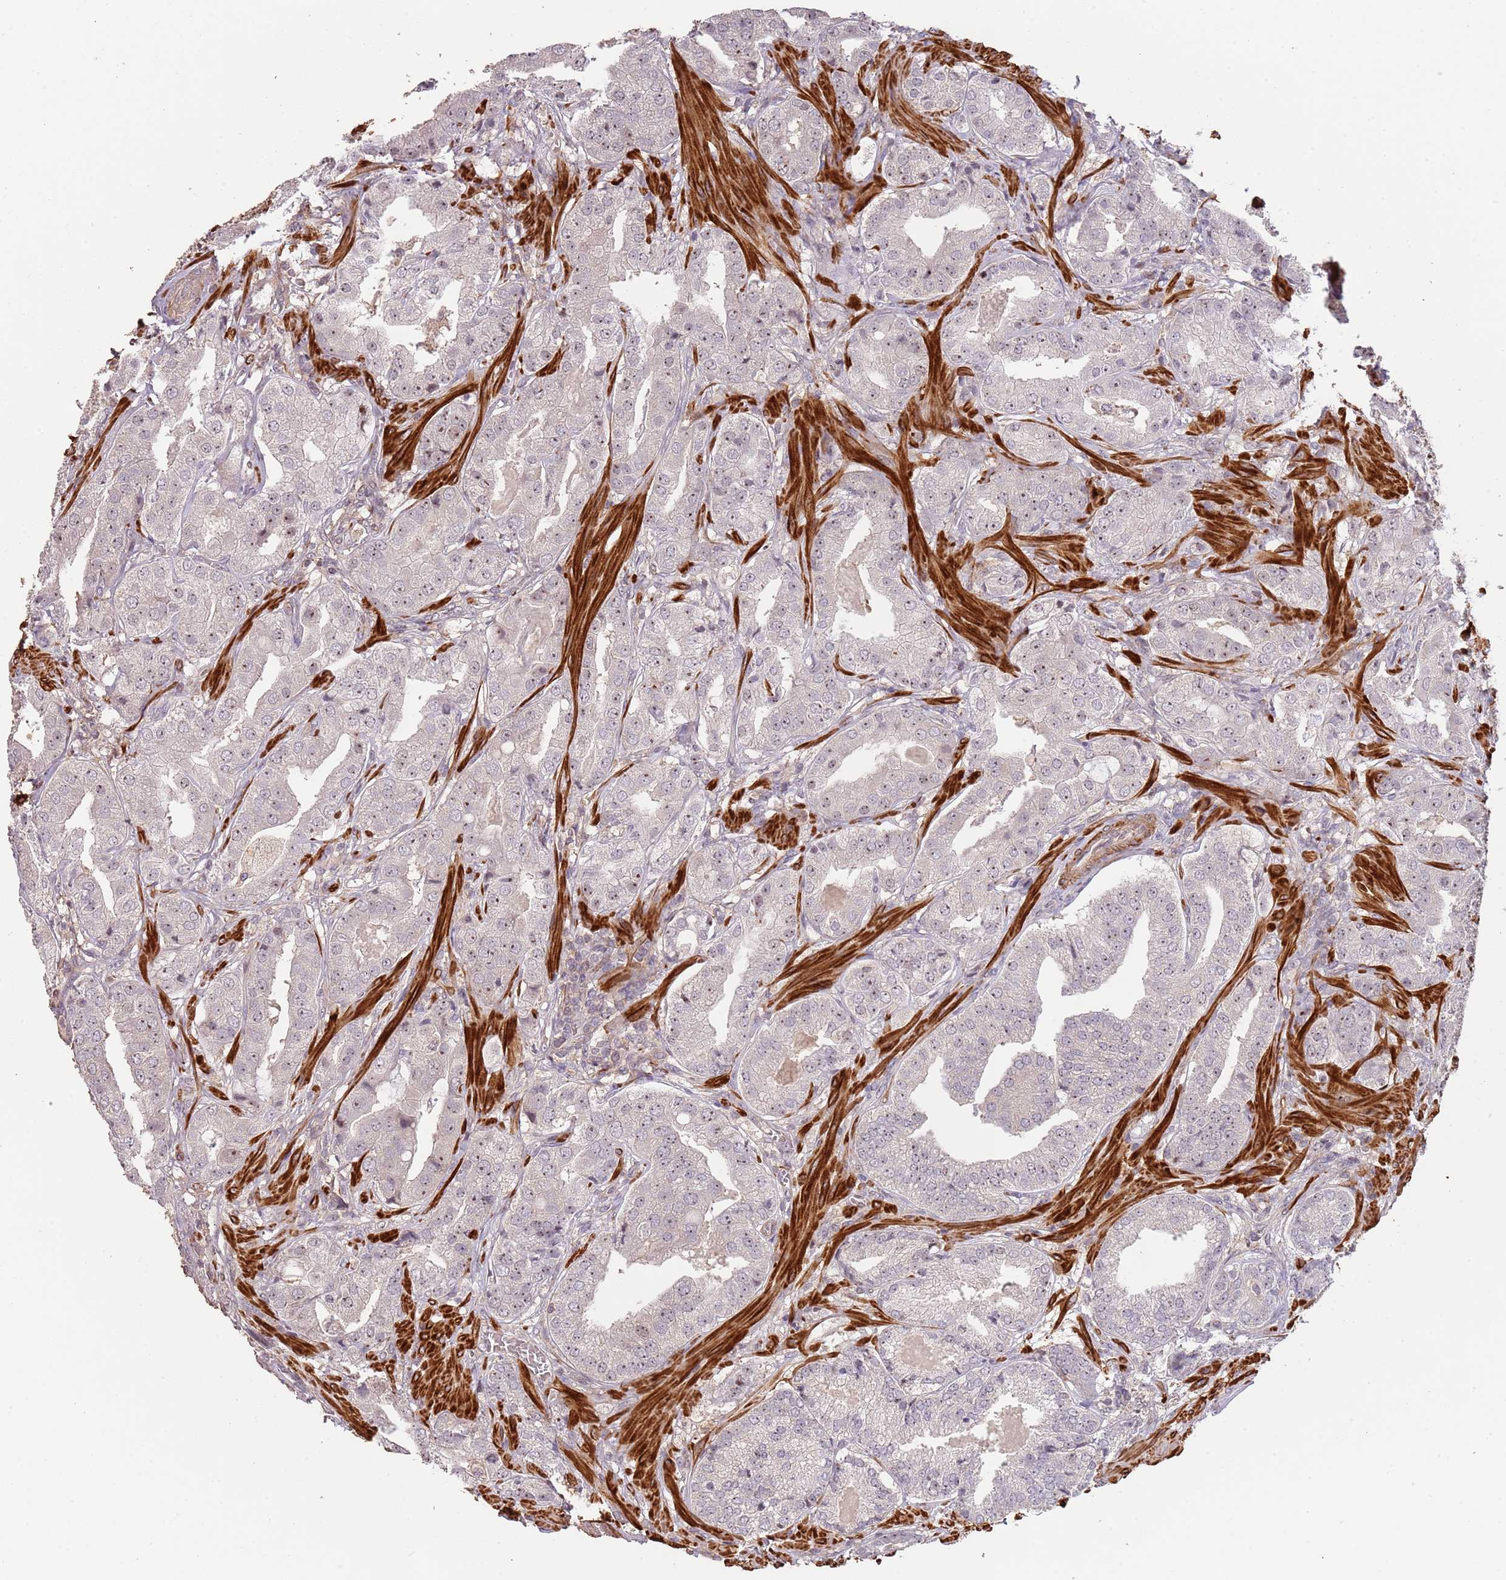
{"staining": {"intensity": "weak", "quantity": "25%-75%", "location": "nuclear"}, "tissue": "prostate cancer", "cell_type": "Tumor cells", "image_type": "cancer", "snomed": [{"axis": "morphology", "description": "Adenocarcinoma, High grade"}, {"axis": "topography", "description": "Prostate"}], "caption": "Protein expression analysis of adenocarcinoma (high-grade) (prostate) demonstrates weak nuclear staining in approximately 25%-75% of tumor cells.", "gene": "ADTRP", "patient": {"sex": "male", "age": 63}}